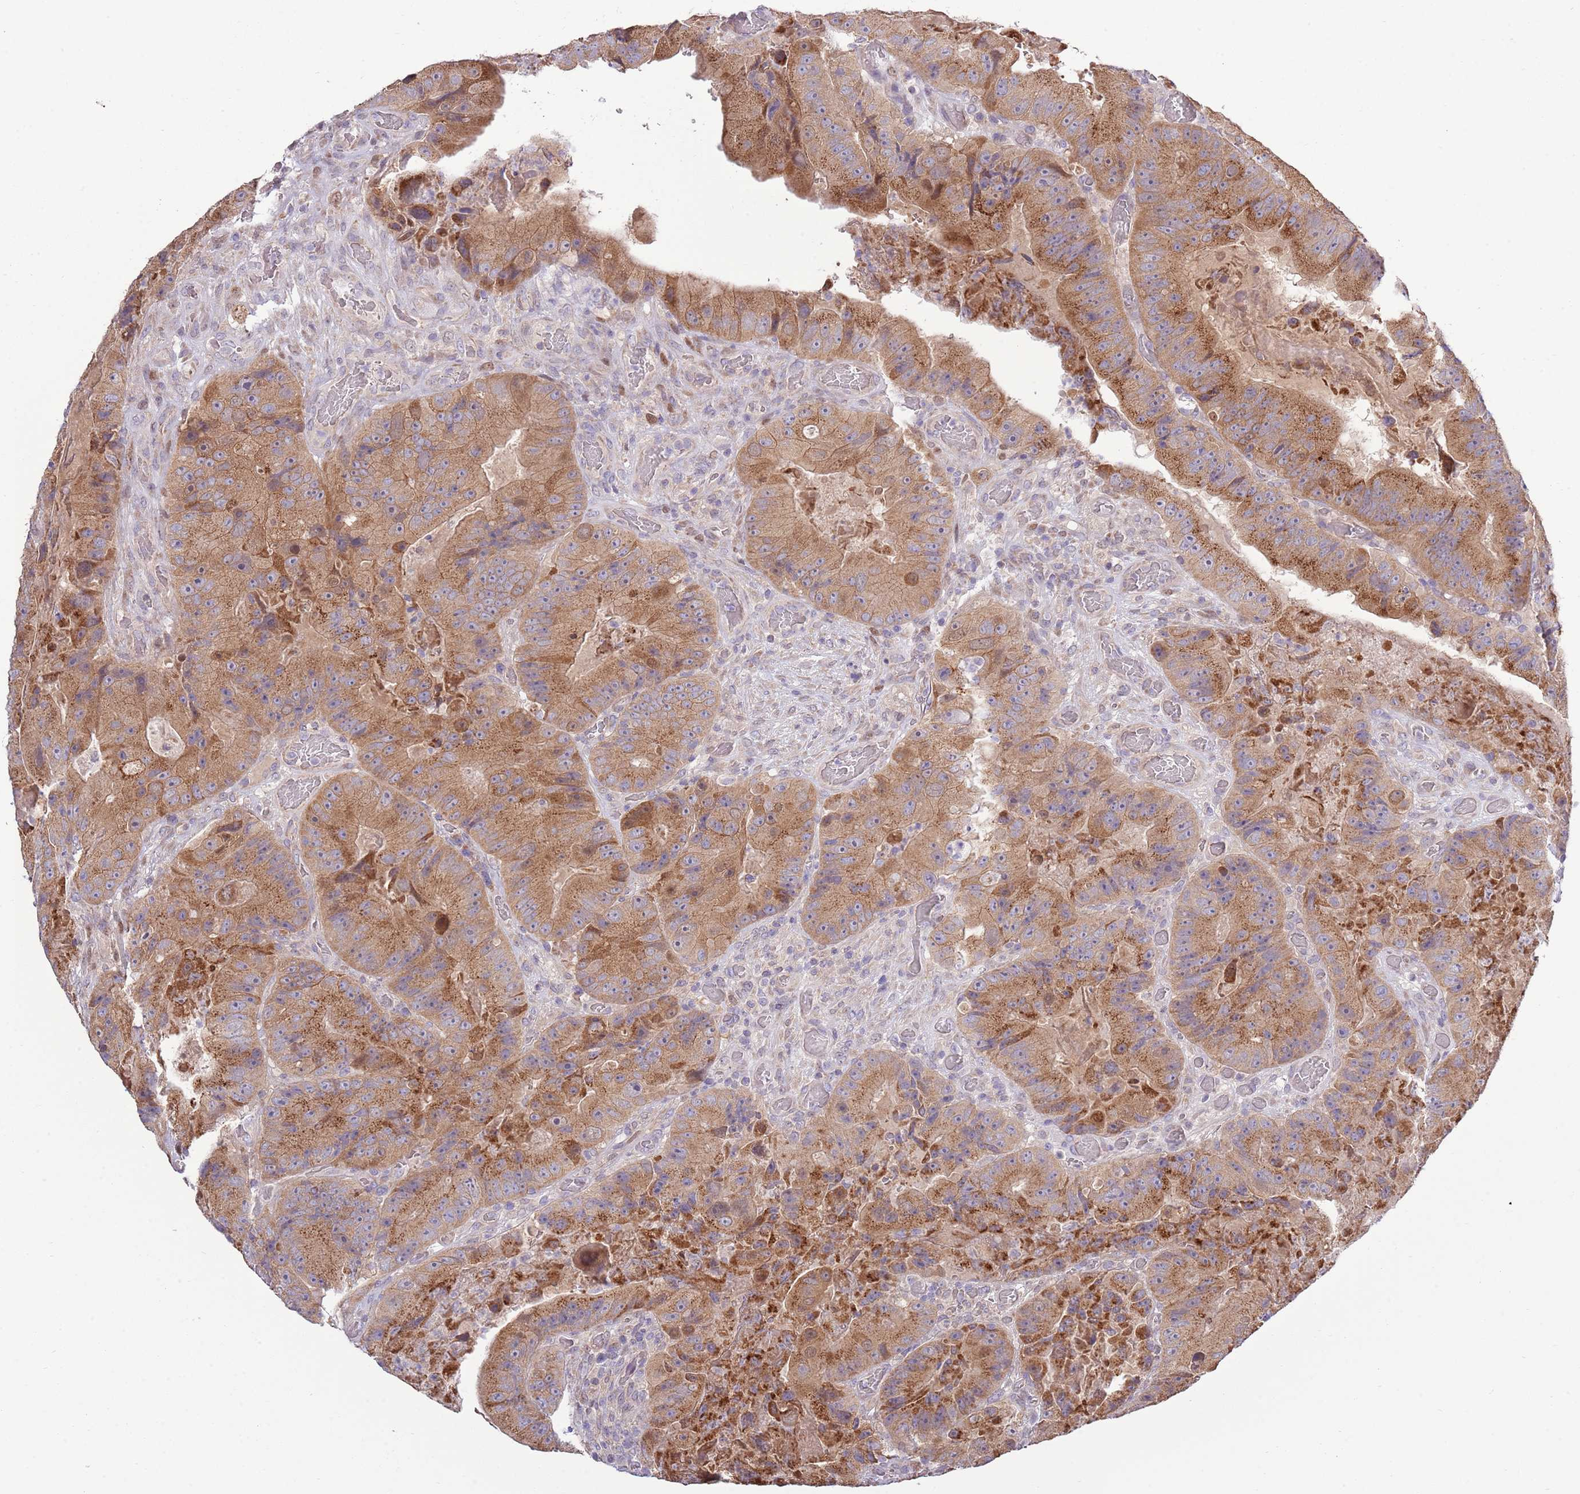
{"staining": {"intensity": "moderate", "quantity": ">75%", "location": "cytoplasmic/membranous"}, "tissue": "colorectal cancer", "cell_type": "Tumor cells", "image_type": "cancer", "snomed": [{"axis": "morphology", "description": "Adenocarcinoma, NOS"}, {"axis": "topography", "description": "Colon"}], "caption": "Protein expression analysis of adenocarcinoma (colorectal) exhibits moderate cytoplasmic/membranous staining in approximately >75% of tumor cells.", "gene": "ARL2BP", "patient": {"sex": "female", "age": 86}}